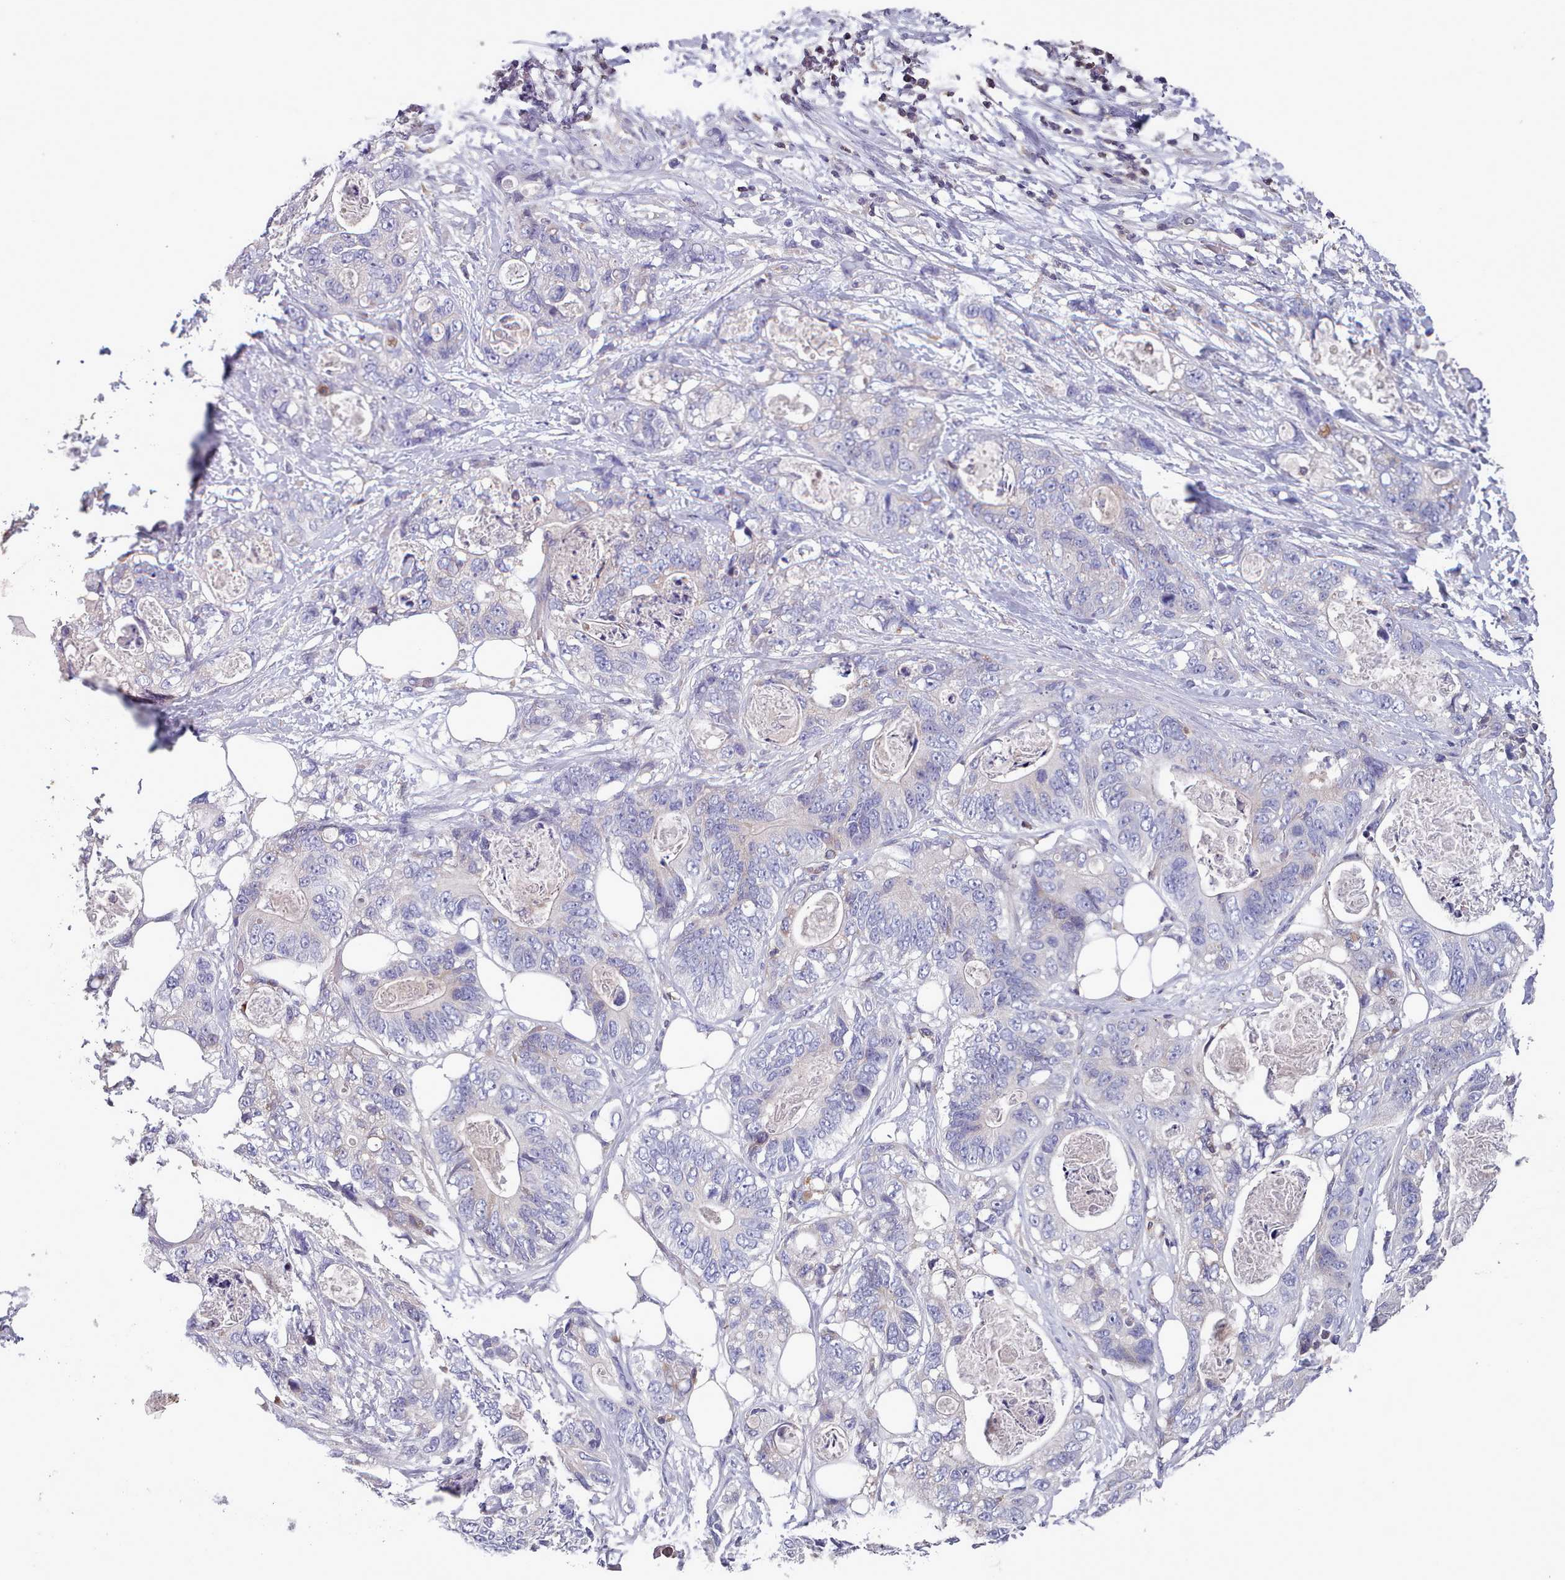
{"staining": {"intensity": "negative", "quantity": "none", "location": "none"}, "tissue": "stomach cancer", "cell_type": "Tumor cells", "image_type": "cancer", "snomed": [{"axis": "morphology", "description": "Adenocarcinoma, NOS"}, {"axis": "topography", "description": "Stomach"}], "caption": "An image of stomach cancer (adenocarcinoma) stained for a protein exhibits no brown staining in tumor cells.", "gene": "RAC2", "patient": {"sex": "female", "age": 89}}